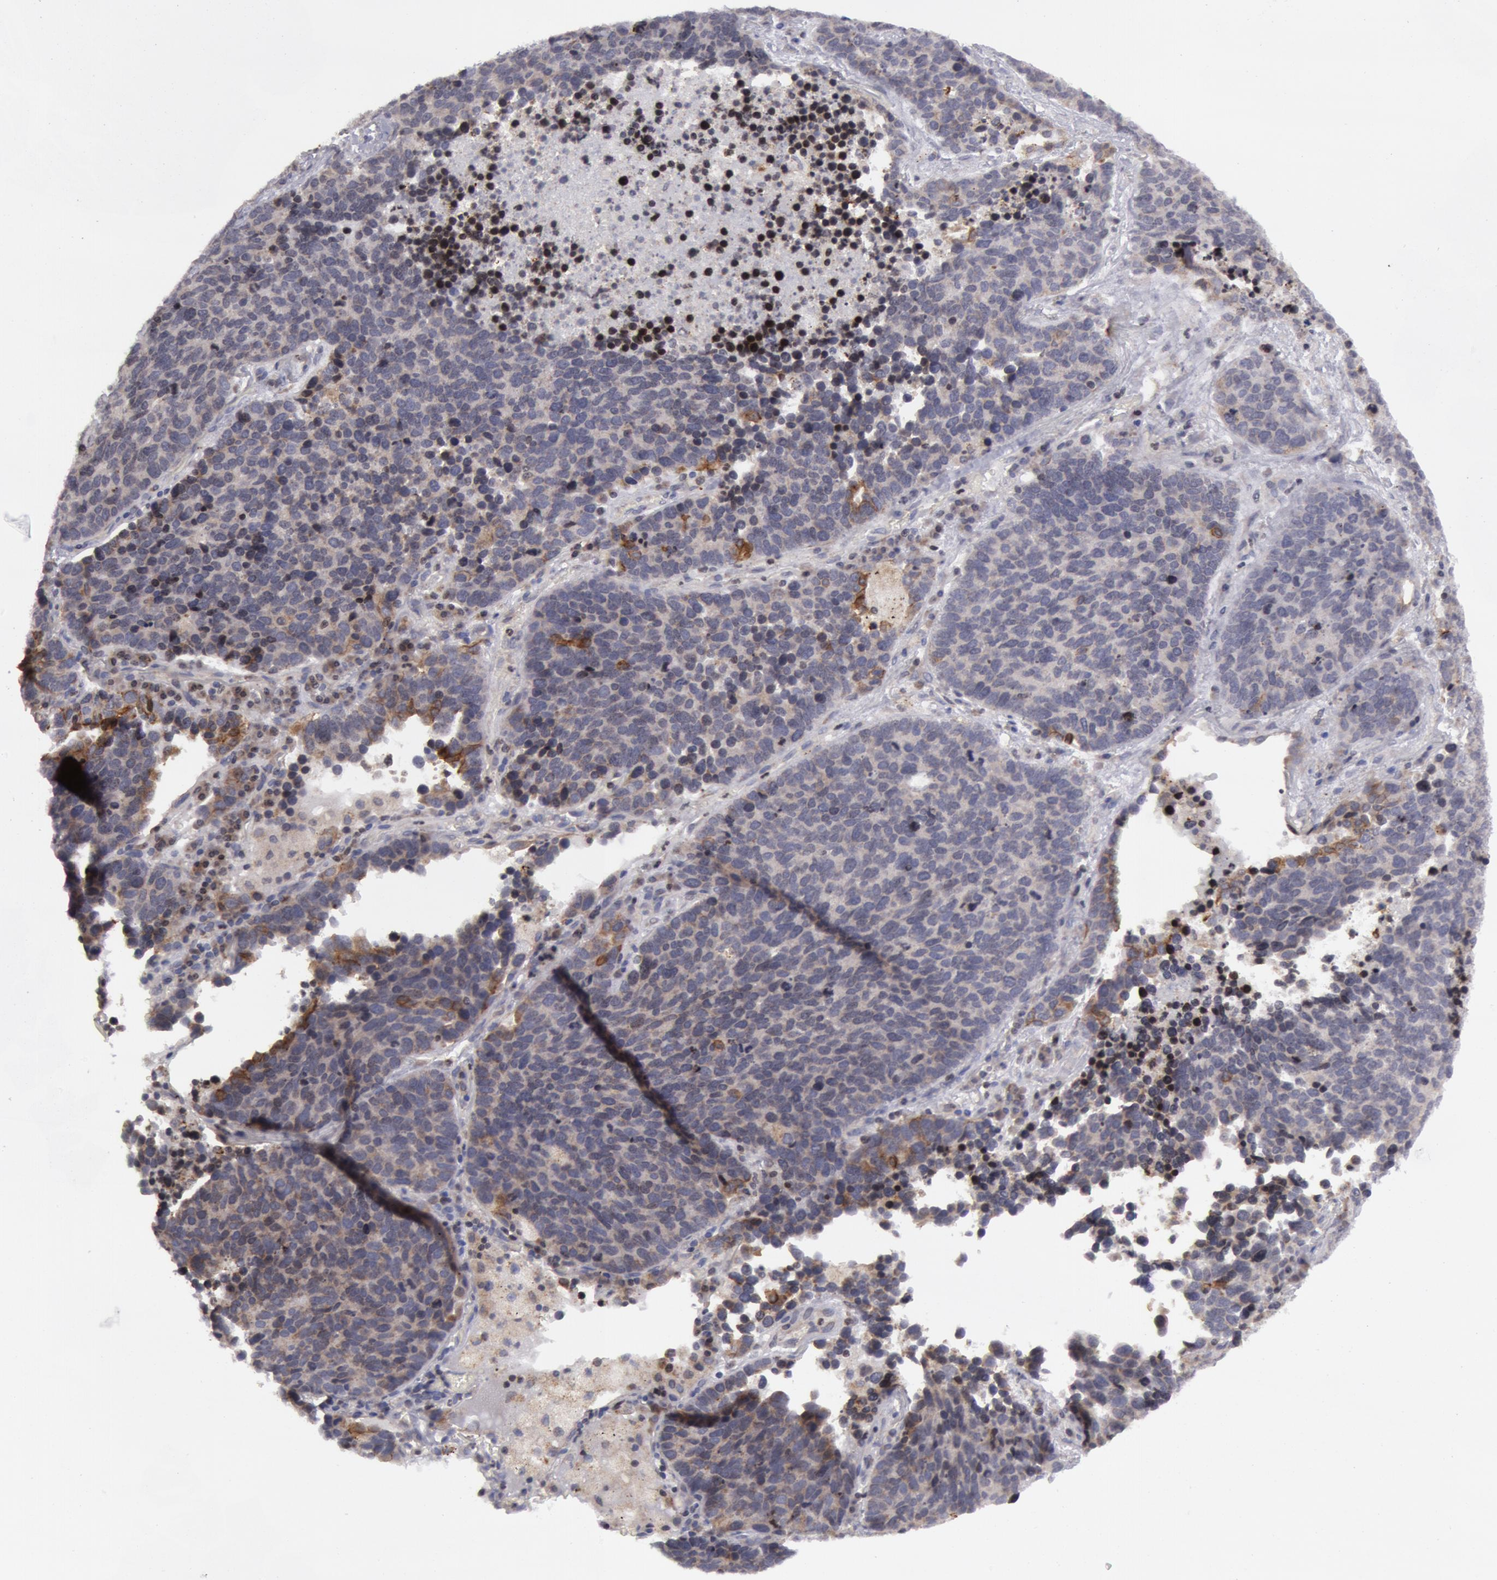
{"staining": {"intensity": "moderate", "quantity": "<25%", "location": "cytoplasmic/membranous"}, "tissue": "lung cancer", "cell_type": "Tumor cells", "image_type": "cancer", "snomed": [{"axis": "morphology", "description": "Neoplasm, malignant, NOS"}, {"axis": "topography", "description": "Lung"}], "caption": "Immunohistochemistry micrograph of neoplastic tissue: human lung cancer (malignant neoplasm) stained using IHC shows low levels of moderate protein expression localized specifically in the cytoplasmic/membranous of tumor cells, appearing as a cytoplasmic/membranous brown color.", "gene": "ERBB2", "patient": {"sex": "female", "age": 75}}